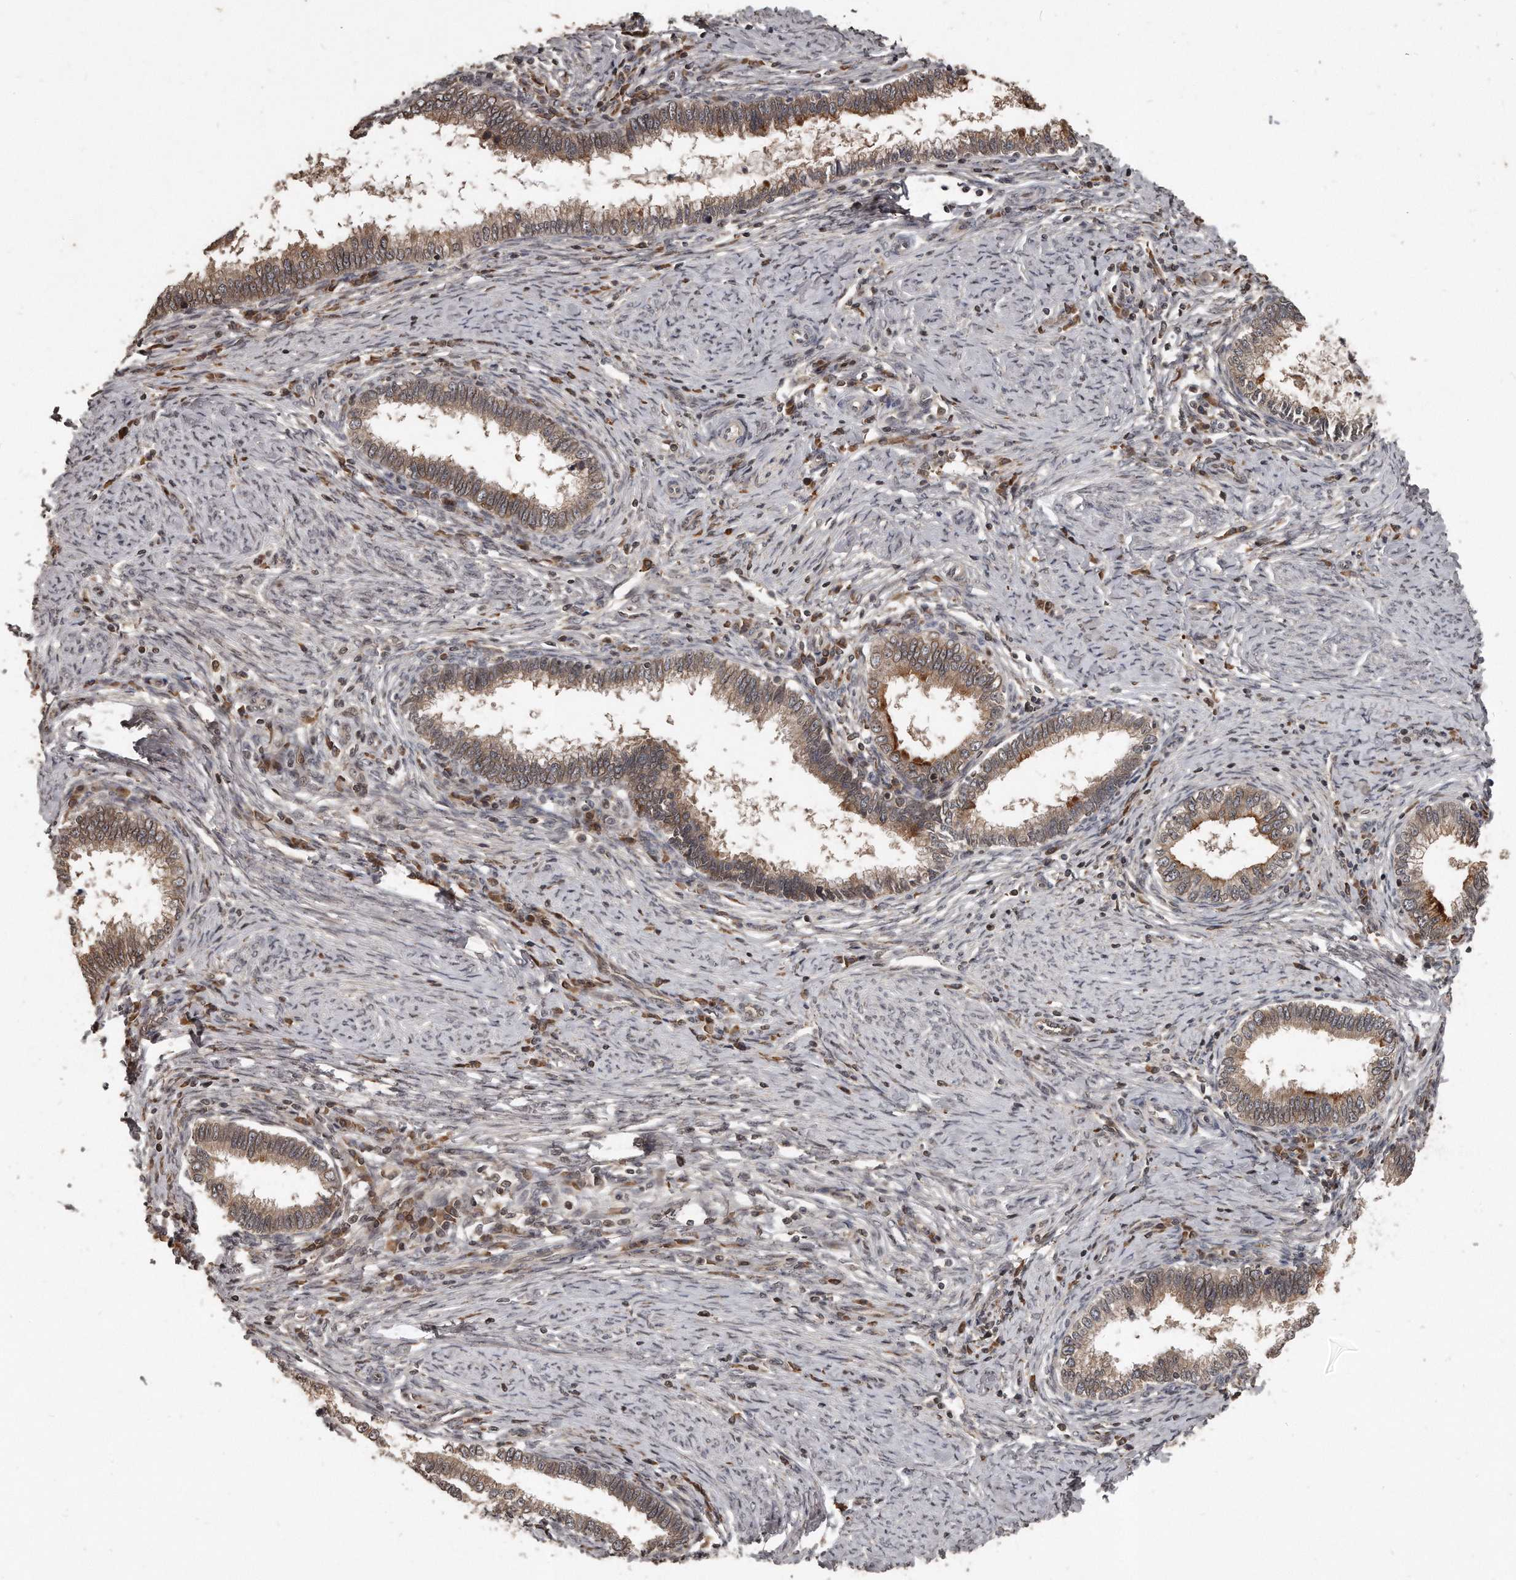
{"staining": {"intensity": "moderate", "quantity": ">75%", "location": "cytoplasmic/membranous"}, "tissue": "cervical cancer", "cell_type": "Tumor cells", "image_type": "cancer", "snomed": [{"axis": "morphology", "description": "Adenocarcinoma, NOS"}, {"axis": "topography", "description": "Cervix"}], "caption": "Immunohistochemistry of human cervical cancer (adenocarcinoma) shows medium levels of moderate cytoplasmic/membranous staining in about >75% of tumor cells. (DAB IHC, brown staining for protein, blue staining for nuclei).", "gene": "GCH1", "patient": {"sex": "female", "age": 36}}